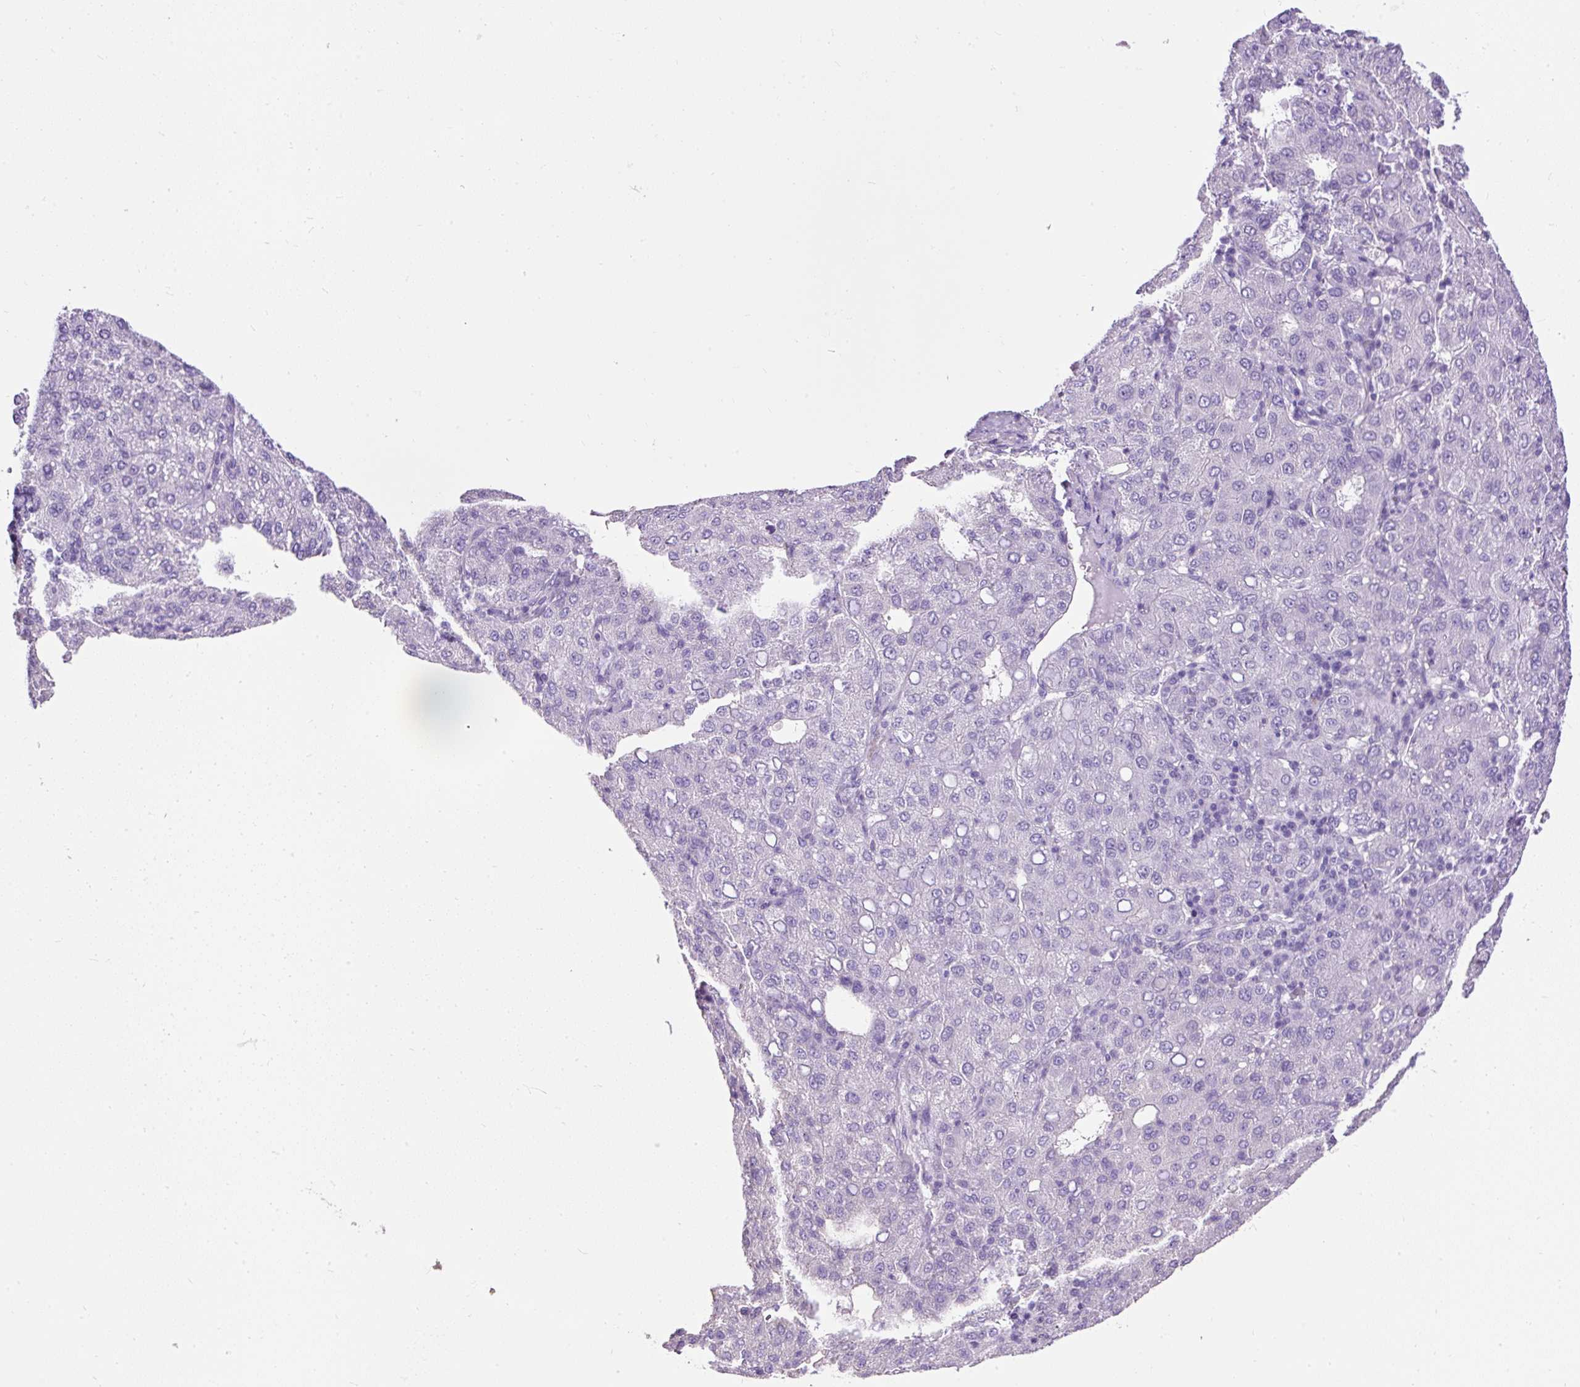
{"staining": {"intensity": "negative", "quantity": "none", "location": "none"}, "tissue": "liver cancer", "cell_type": "Tumor cells", "image_type": "cancer", "snomed": [{"axis": "morphology", "description": "Carcinoma, Hepatocellular, NOS"}, {"axis": "topography", "description": "Liver"}], "caption": "The image displays no staining of tumor cells in liver cancer (hepatocellular carcinoma). (Immunohistochemistry, brightfield microscopy, high magnification).", "gene": "PDIA2", "patient": {"sex": "male", "age": 65}}